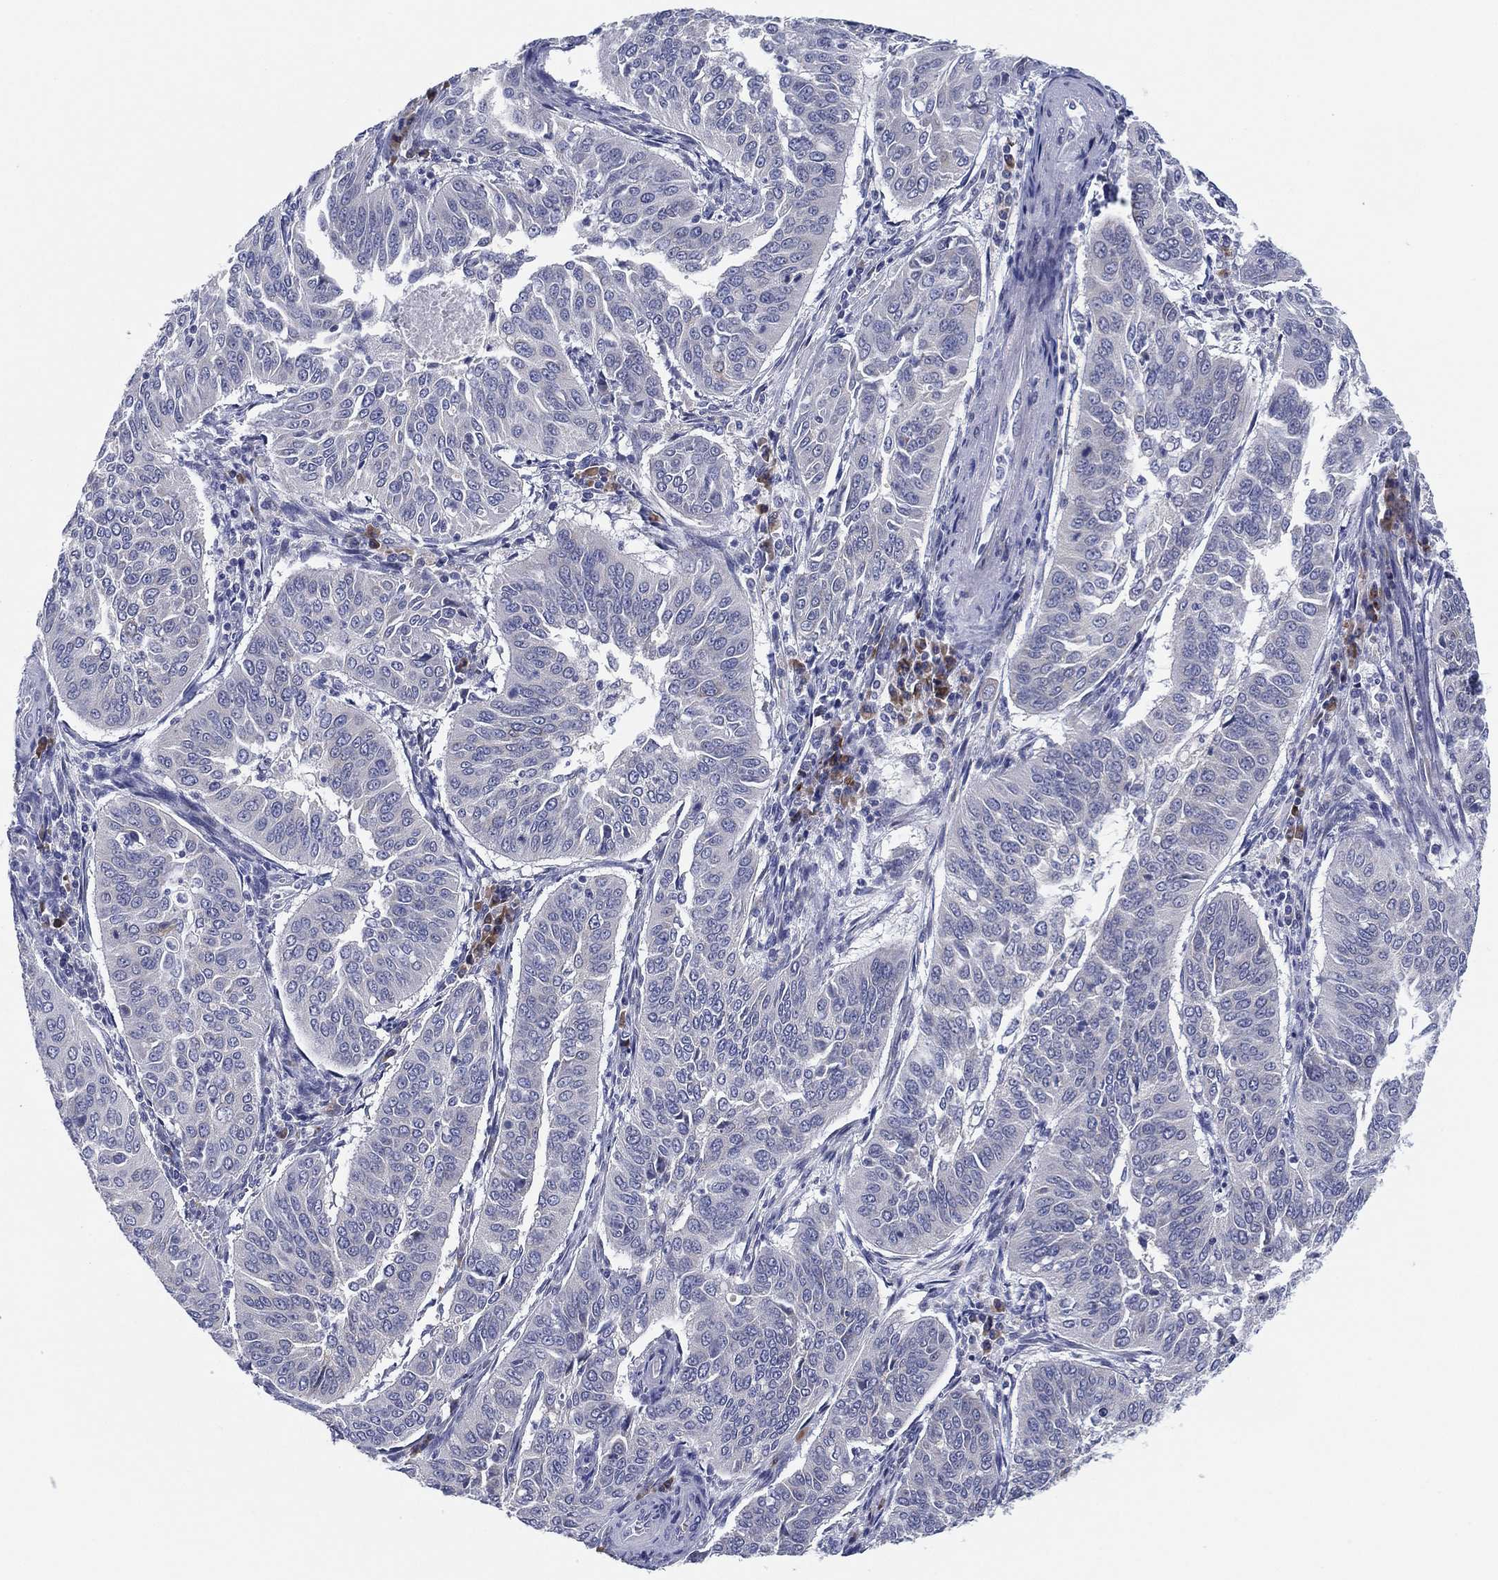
{"staining": {"intensity": "negative", "quantity": "none", "location": "none"}, "tissue": "cervical cancer", "cell_type": "Tumor cells", "image_type": "cancer", "snomed": [{"axis": "morphology", "description": "Normal tissue, NOS"}, {"axis": "morphology", "description": "Squamous cell carcinoma, NOS"}, {"axis": "topography", "description": "Cervix"}], "caption": "Immunohistochemical staining of human cervical cancer displays no significant positivity in tumor cells. (IHC, brightfield microscopy, high magnification).", "gene": "TMEM40", "patient": {"sex": "female", "age": 39}}